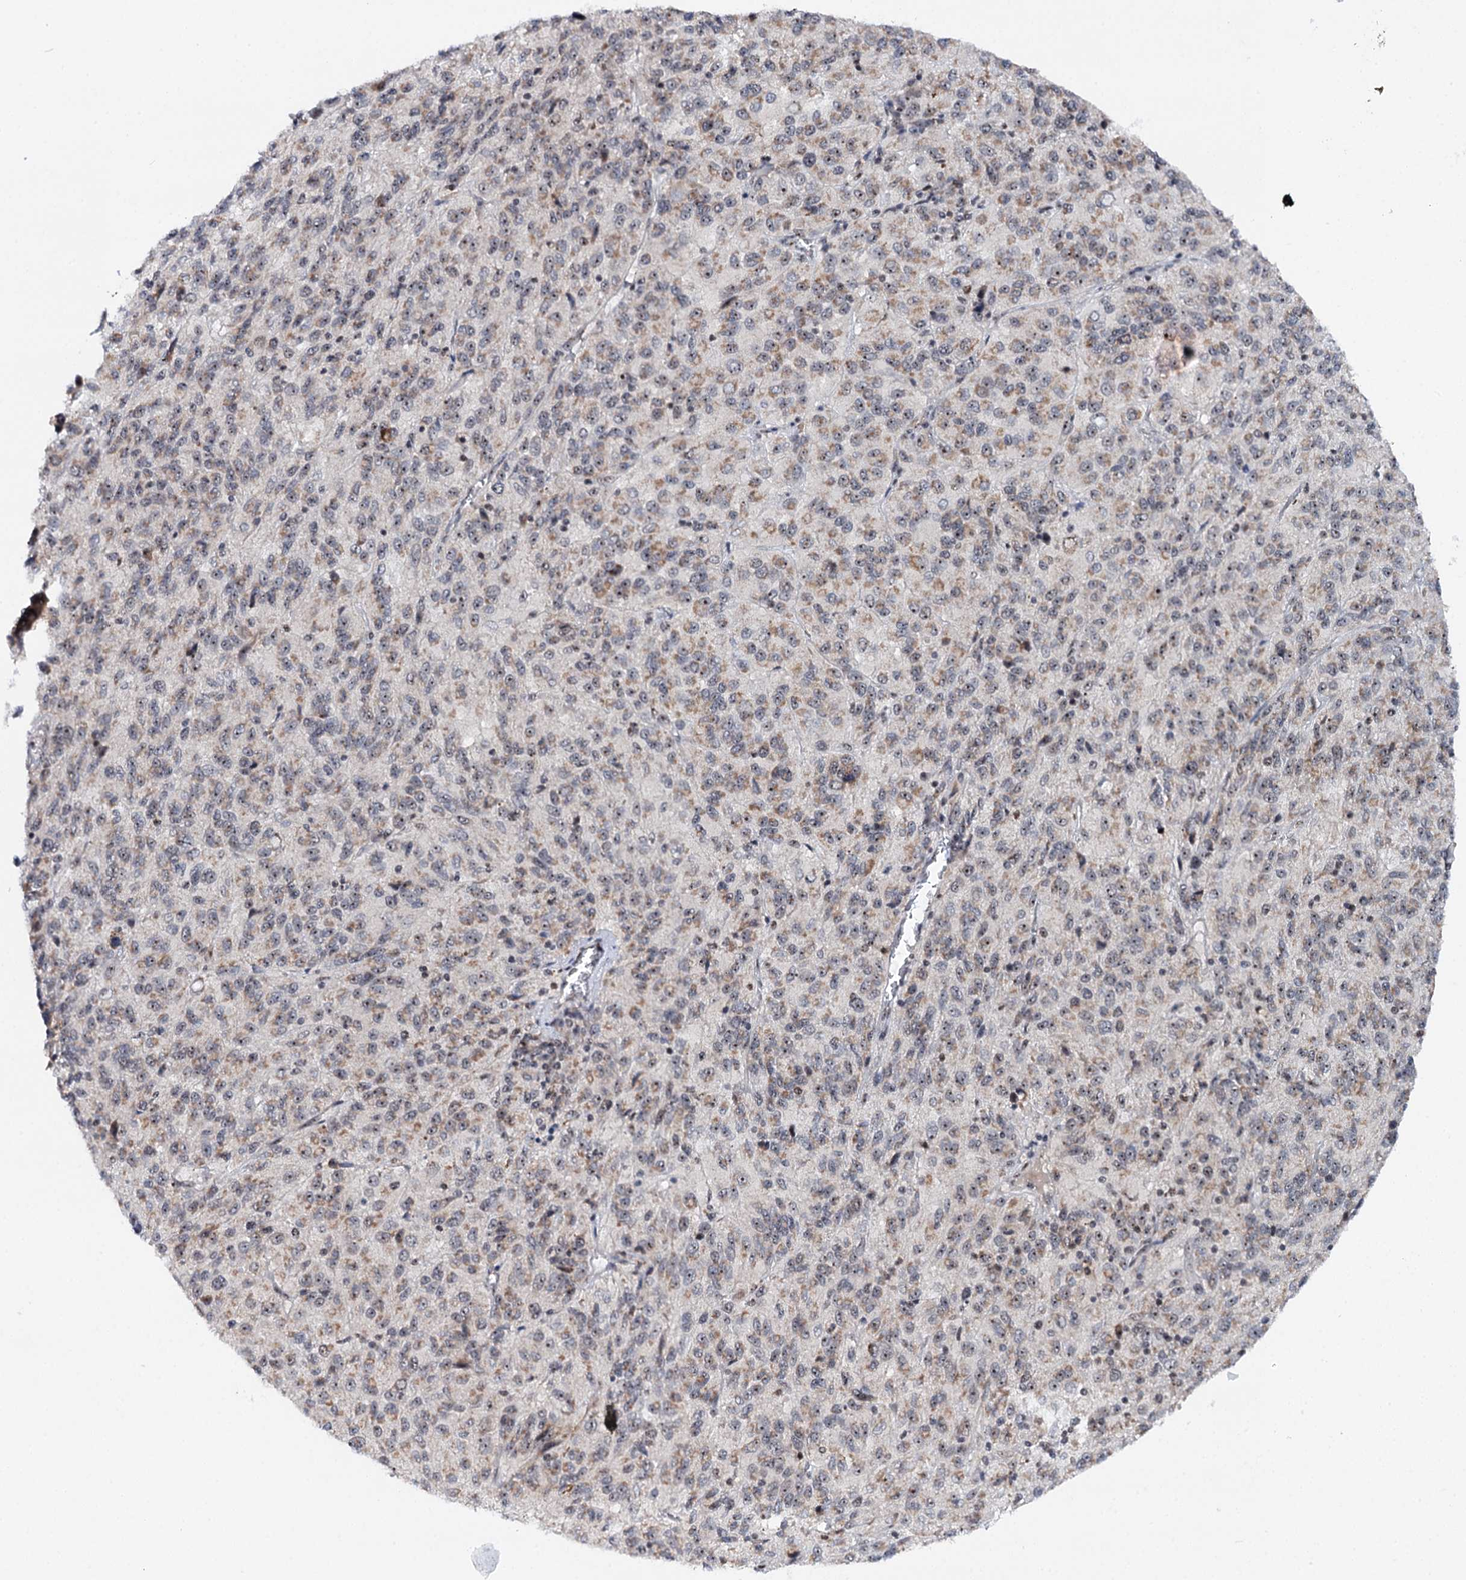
{"staining": {"intensity": "weak", "quantity": "25%-75%", "location": "cytoplasmic/membranous"}, "tissue": "melanoma", "cell_type": "Tumor cells", "image_type": "cancer", "snomed": [{"axis": "morphology", "description": "Malignant melanoma, Metastatic site"}, {"axis": "topography", "description": "Lung"}], "caption": "Immunohistochemical staining of human melanoma reveals weak cytoplasmic/membranous protein positivity in about 25%-75% of tumor cells.", "gene": "BUD13", "patient": {"sex": "male", "age": 64}}